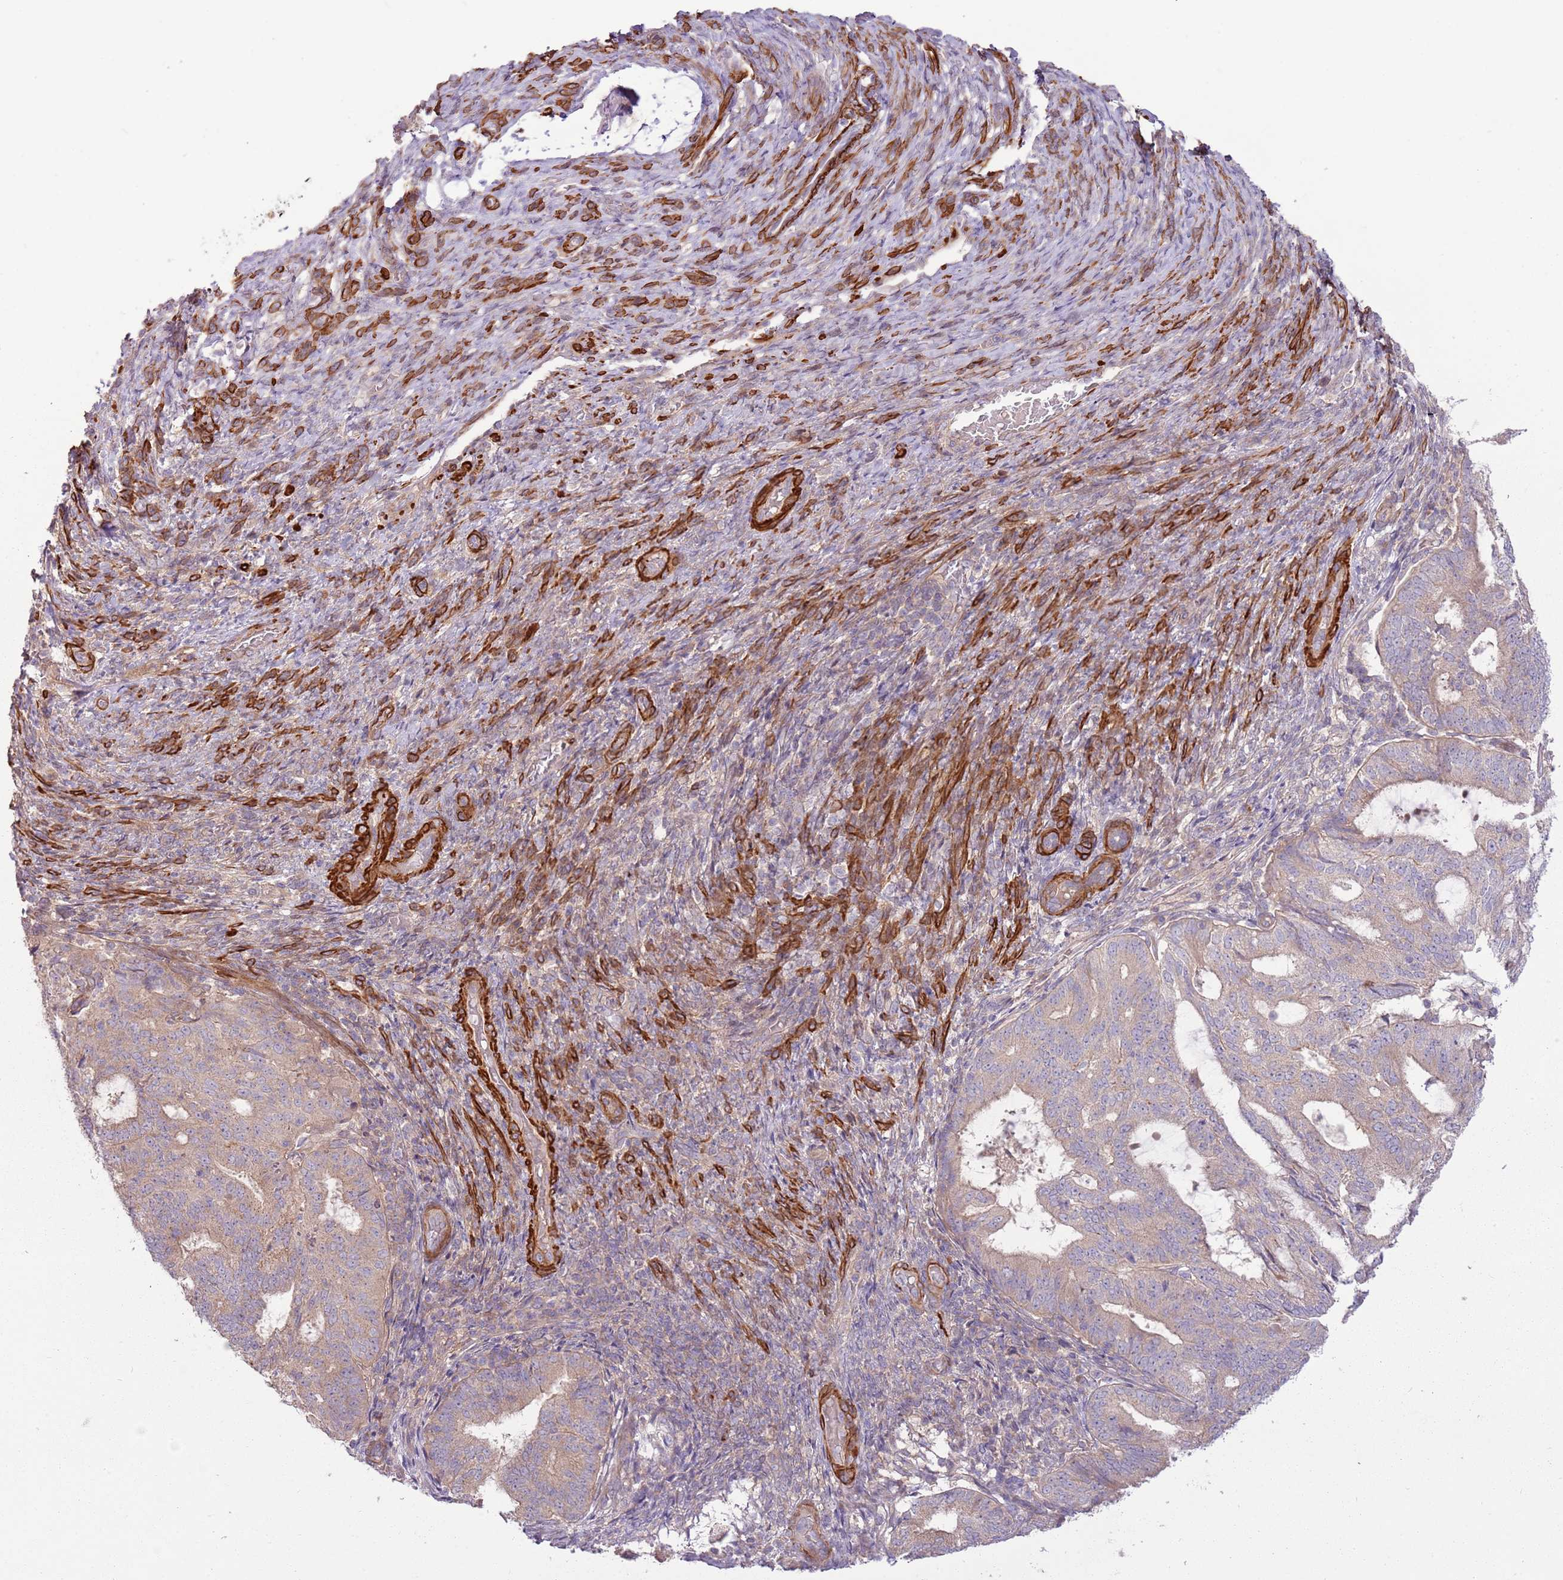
{"staining": {"intensity": "negative", "quantity": "none", "location": "none"}, "tissue": "endometrial cancer", "cell_type": "Tumor cells", "image_type": "cancer", "snomed": [{"axis": "morphology", "description": "Adenocarcinoma, NOS"}, {"axis": "topography", "description": "Endometrium"}], "caption": "Immunohistochemistry (IHC) photomicrograph of neoplastic tissue: human endometrial cancer (adenocarcinoma) stained with DAB (3,3'-diaminobenzidine) demonstrates no significant protein expression in tumor cells.", "gene": "RNF128", "patient": {"sex": "female", "age": 70}}